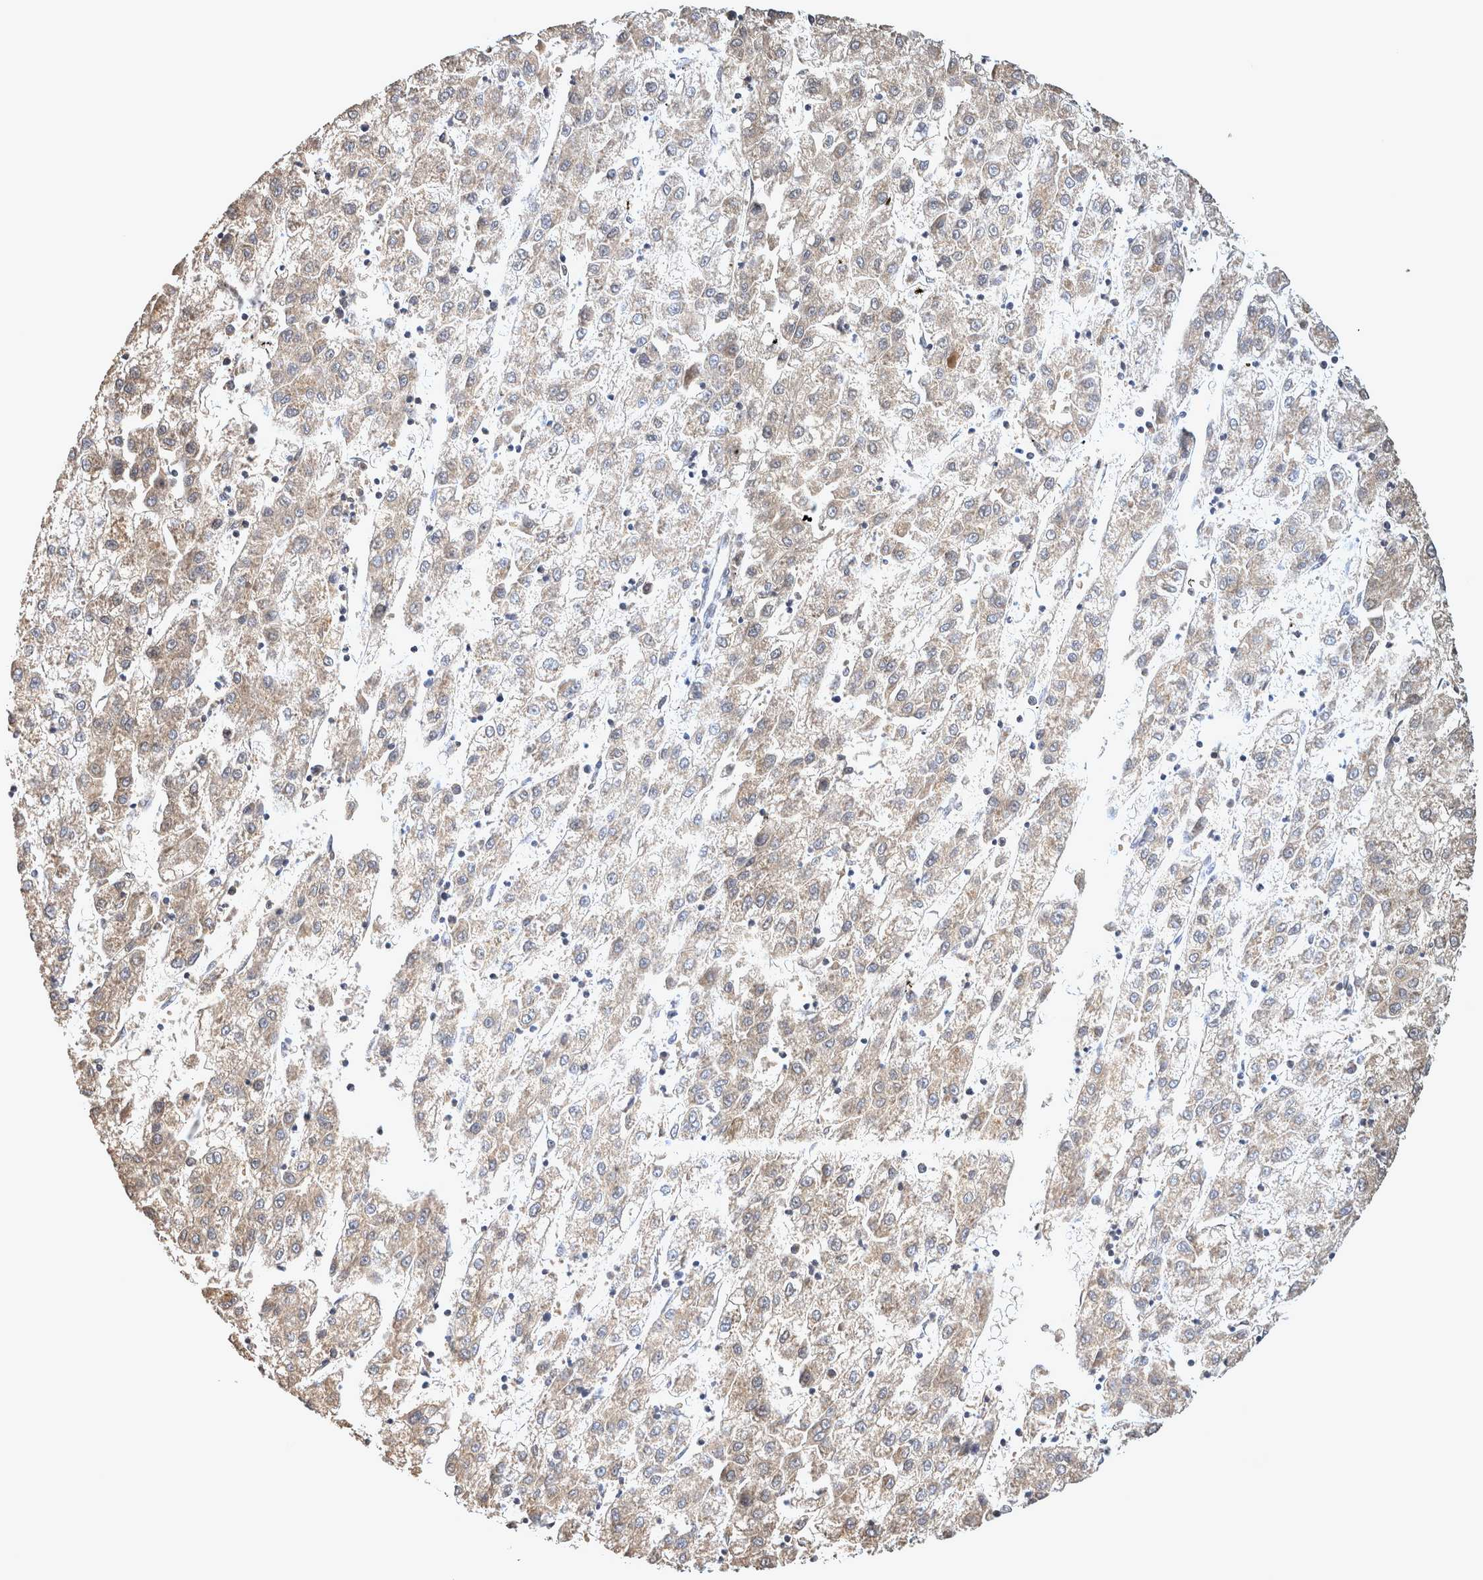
{"staining": {"intensity": "weak", "quantity": "<25%", "location": "cytoplasmic/membranous"}, "tissue": "liver cancer", "cell_type": "Tumor cells", "image_type": "cancer", "snomed": [{"axis": "morphology", "description": "Carcinoma, Hepatocellular, NOS"}, {"axis": "topography", "description": "Liver"}], "caption": "IHC histopathology image of neoplastic tissue: human liver cancer (hepatocellular carcinoma) stained with DAB (3,3'-diaminobenzidine) shows no significant protein positivity in tumor cells. The staining was performed using DAB to visualize the protein expression in brown, while the nuclei were stained in blue with hematoxylin (Magnification: 20x).", "gene": "ATXN2", "patient": {"sex": "male", "age": 72}}